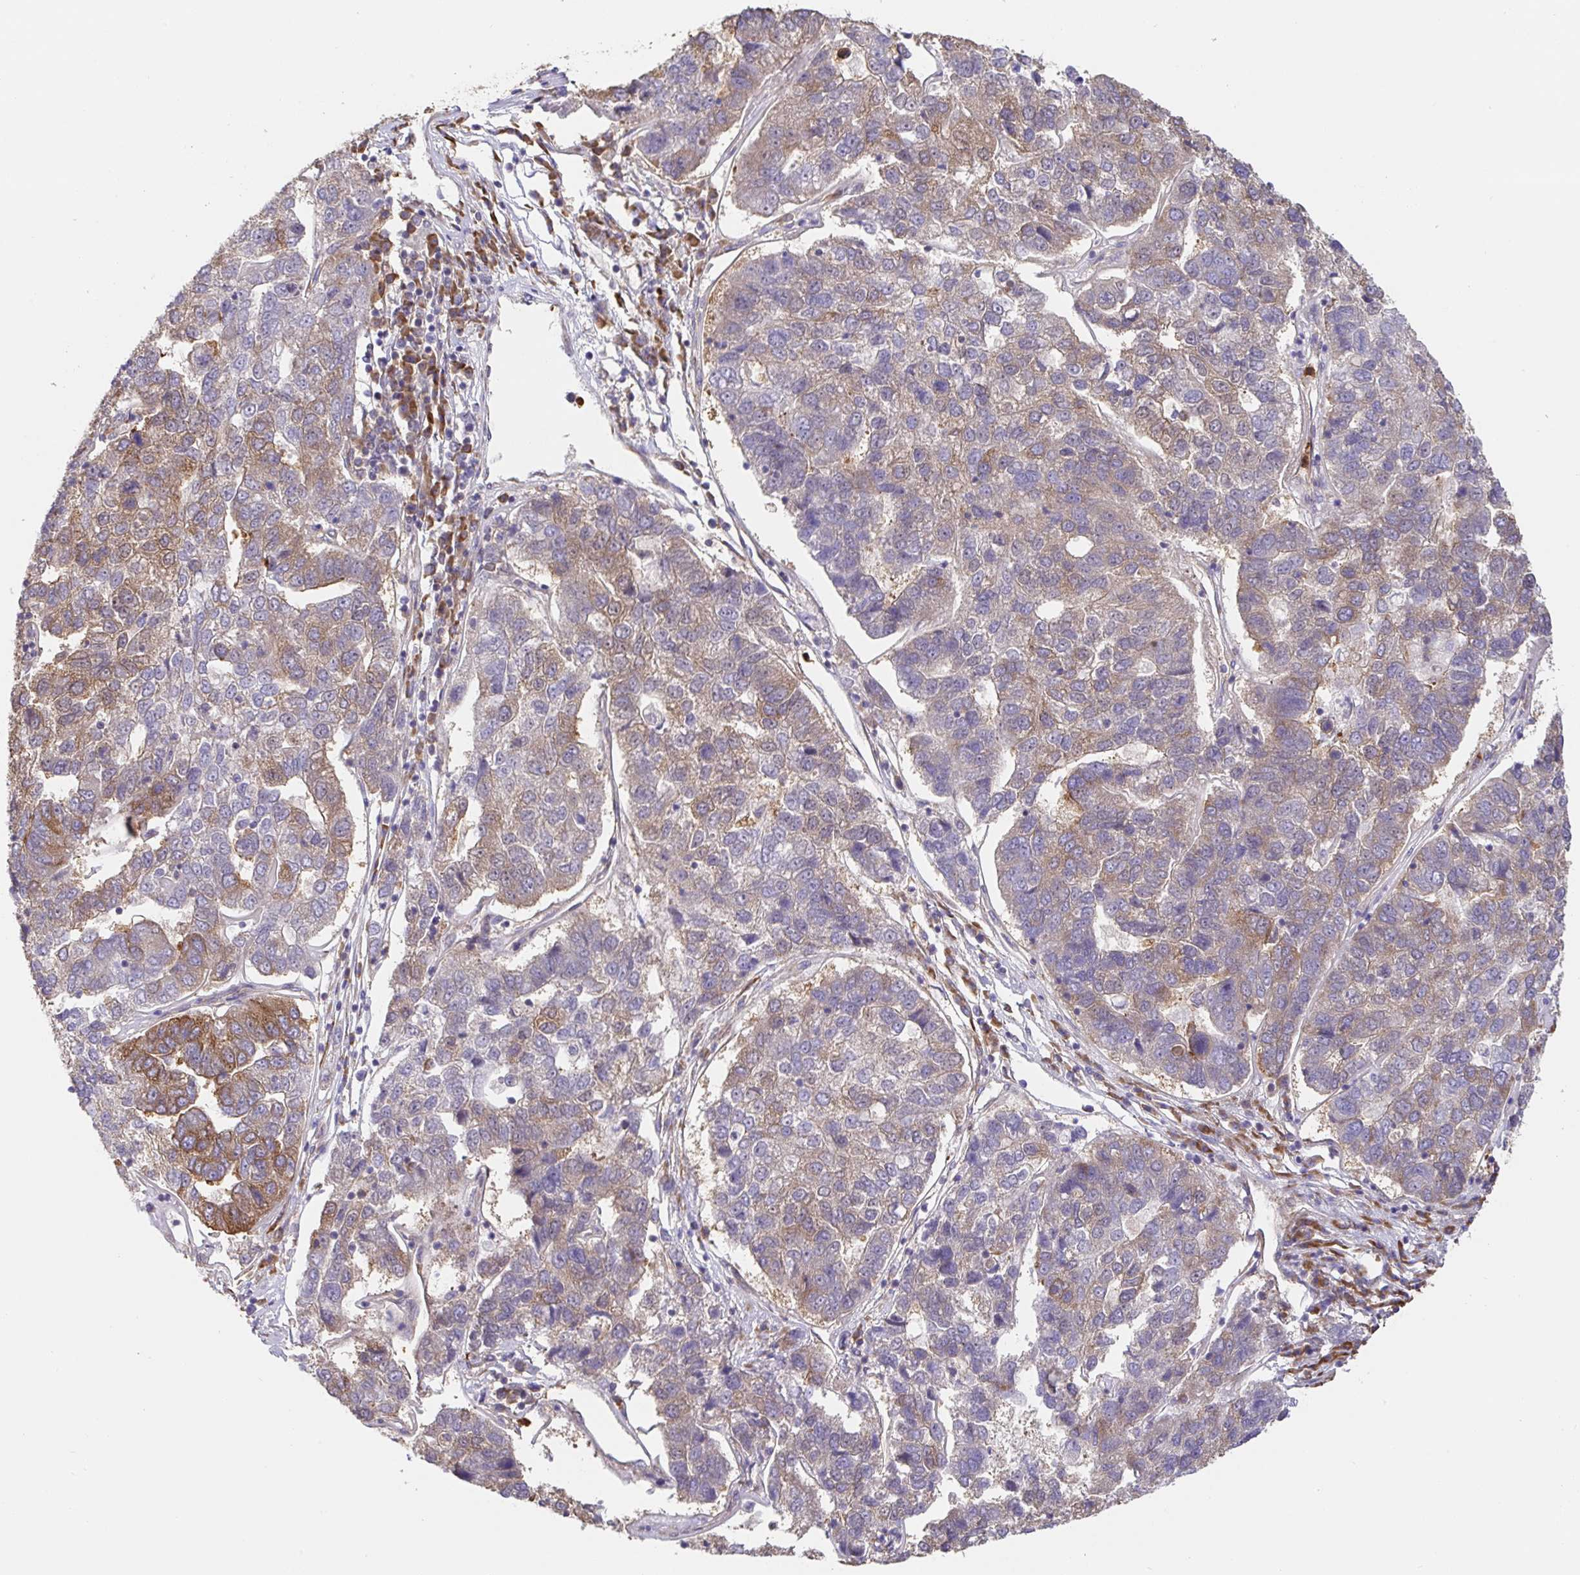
{"staining": {"intensity": "moderate", "quantity": "25%-75%", "location": "cytoplasmic/membranous"}, "tissue": "pancreatic cancer", "cell_type": "Tumor cells", "image_type": "cancer", "snomed": [{"axis": "morphology", "description": "Adenocarcinoma, NOS"}, {"axis": "topography", "description": "Pancreas"}], "caption": "This is an image of immunohistochemistry (IHC) staining of pancreatic cancer, which shows moderate expression in the cytoplasmic/membranous of tumor cells.", "gene": "PDPK1", "patient": {"sex": "female", "age": 61}}